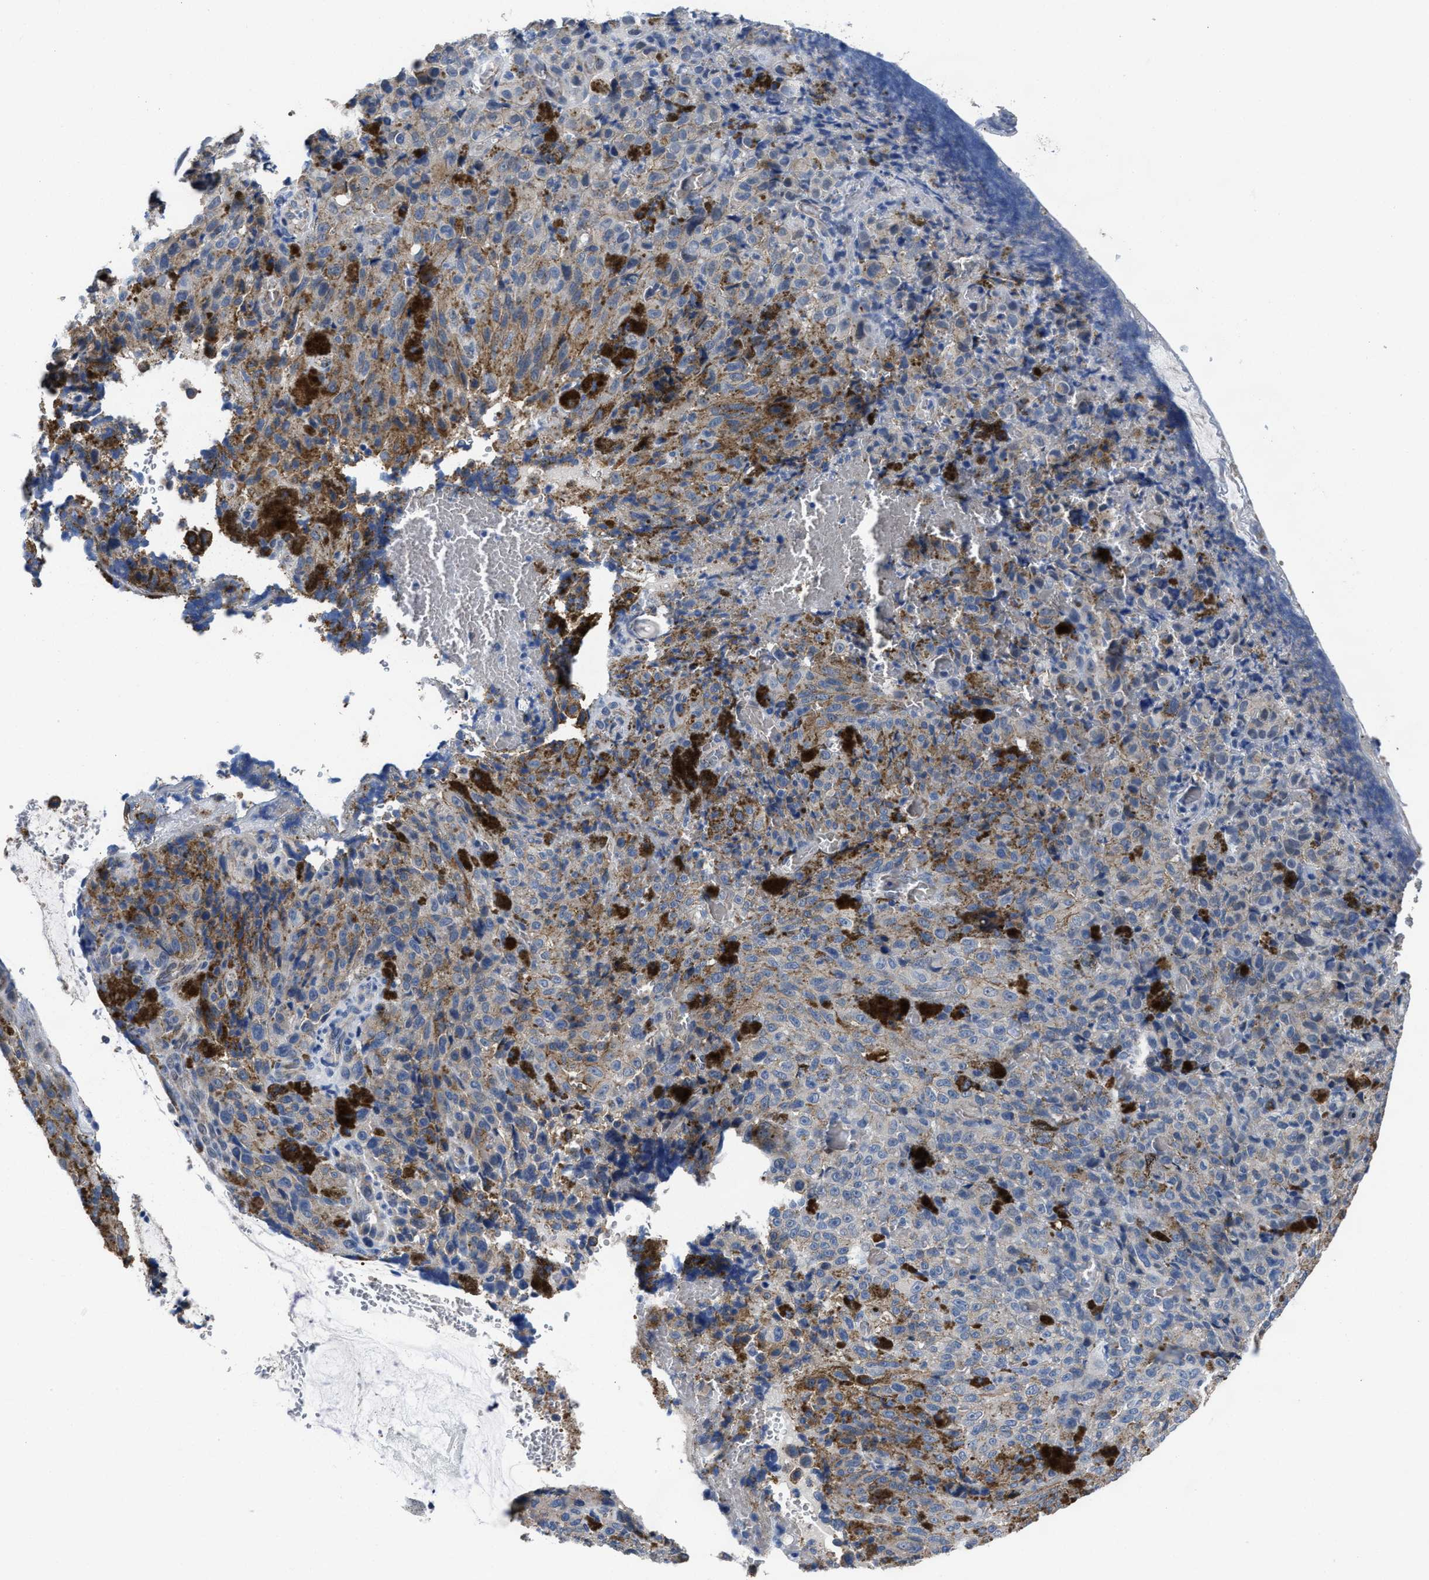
{"staining": {"intensity": "negative", "quantity": "none", "location": "none"}, "tissue": "melanoma", "cell_type": "Tumor cells", "image_type": "cancer", "snomed": [{"axis": "morphology", "description": "Malignant melanoma, NOS"}, {"axis": "topography", "description": "Rectum"}], "caption": "A micrograph of melanoma stained for a protein displays no brown staining in tumor cells.", "gene": "GHITM", "patient": {"sex": "female", "age": 81}}